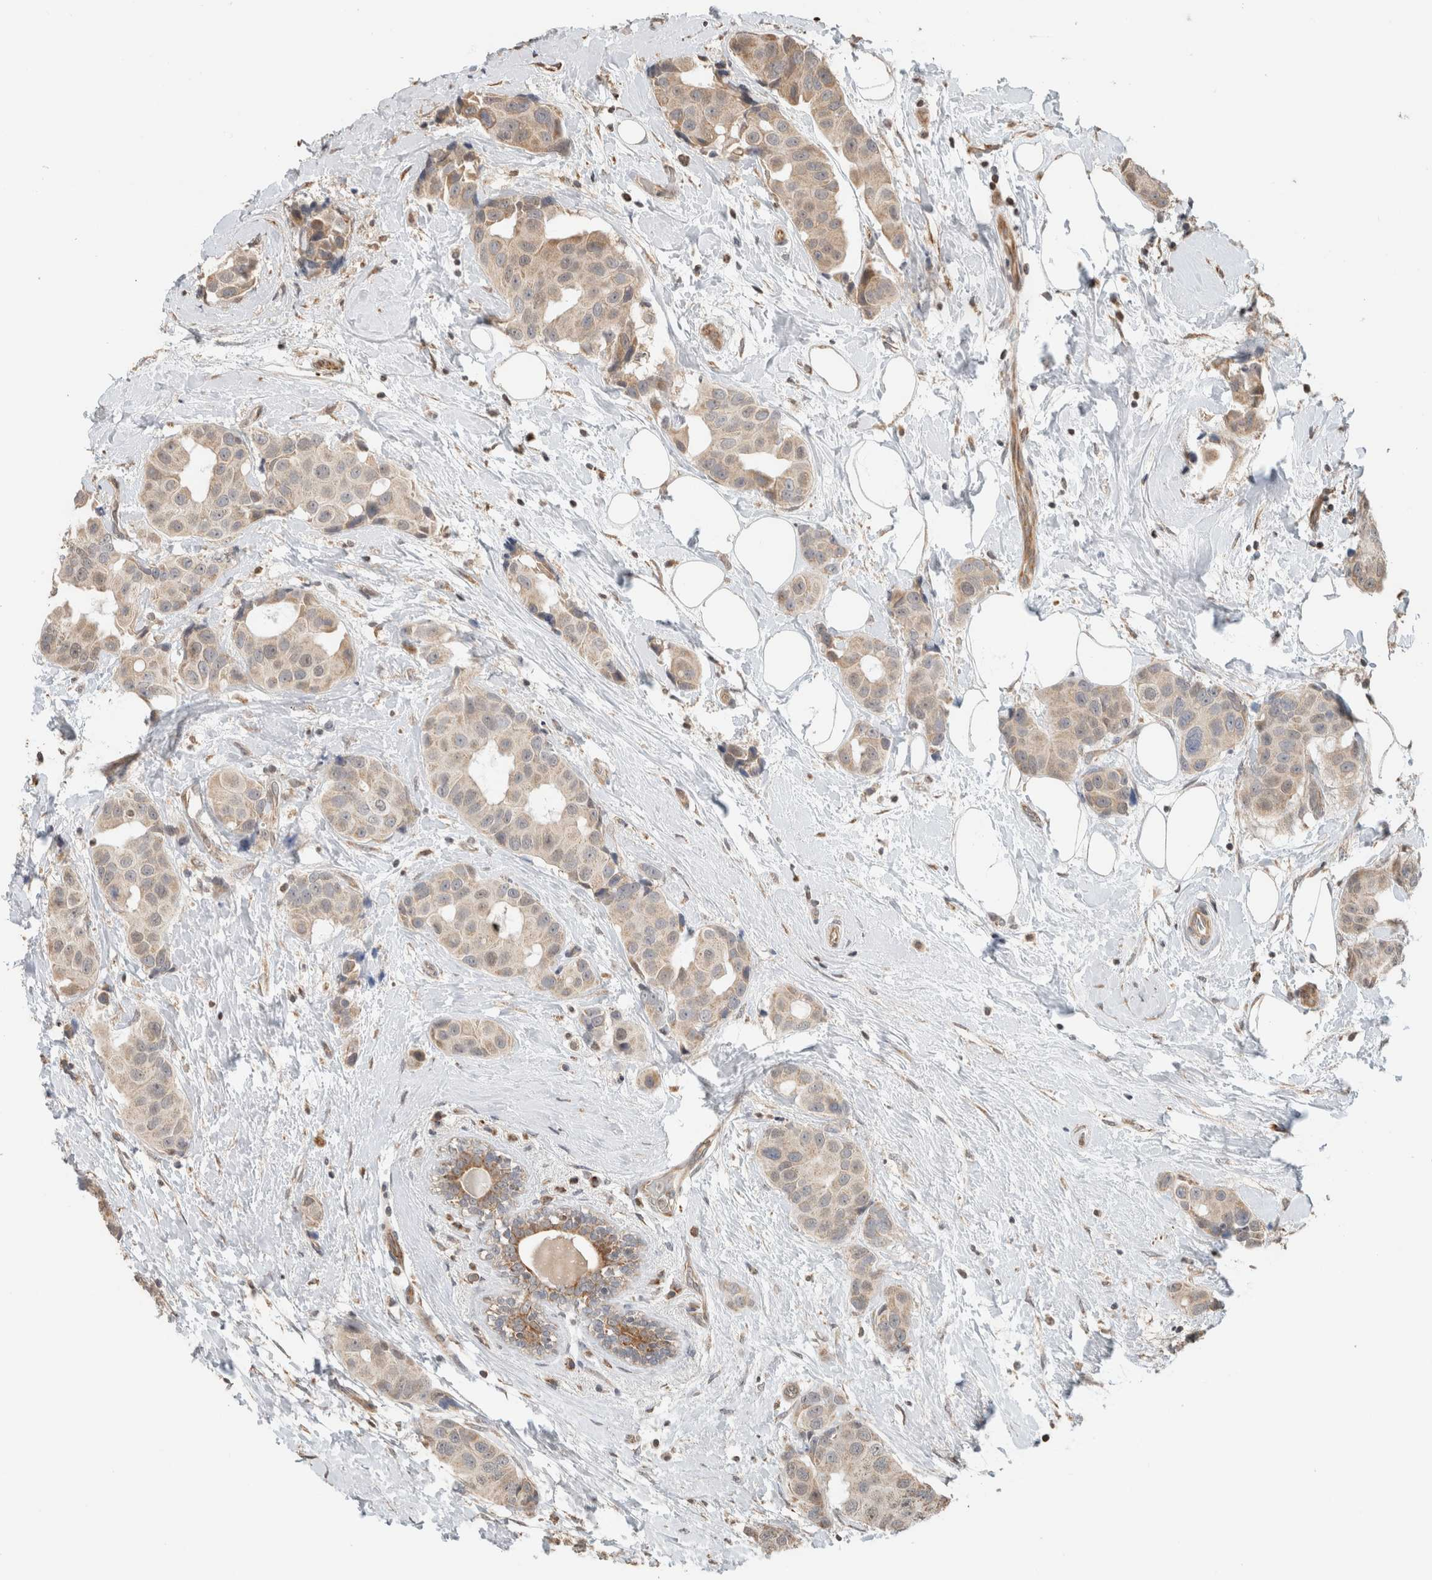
{"staining": {"intensity": "weak", "quantity": "25%-75%", "location": "cytoplasmic/membranous"}, "tissue": "breast cancer", "cell_type": "Tumor cells", "image_type": "cancer", "snomed": [{"axis": "morphology", "description": "Normal tissue, NOS"}, {"axis": "morphology", "description": "Duct carcinoma"}, {"axis": "topography", "description": "Breast"}], "caption": "IHC (DAB (3,3'-diaminobenzidine)) staining of breast cancer (intraductal carcinoma) displays weak cytoplasmic/membranous protein expression in approximately 25%-75% of tumor cells.", "gene": "GINS4", "patient": {"sex": "female", "age": 39}}